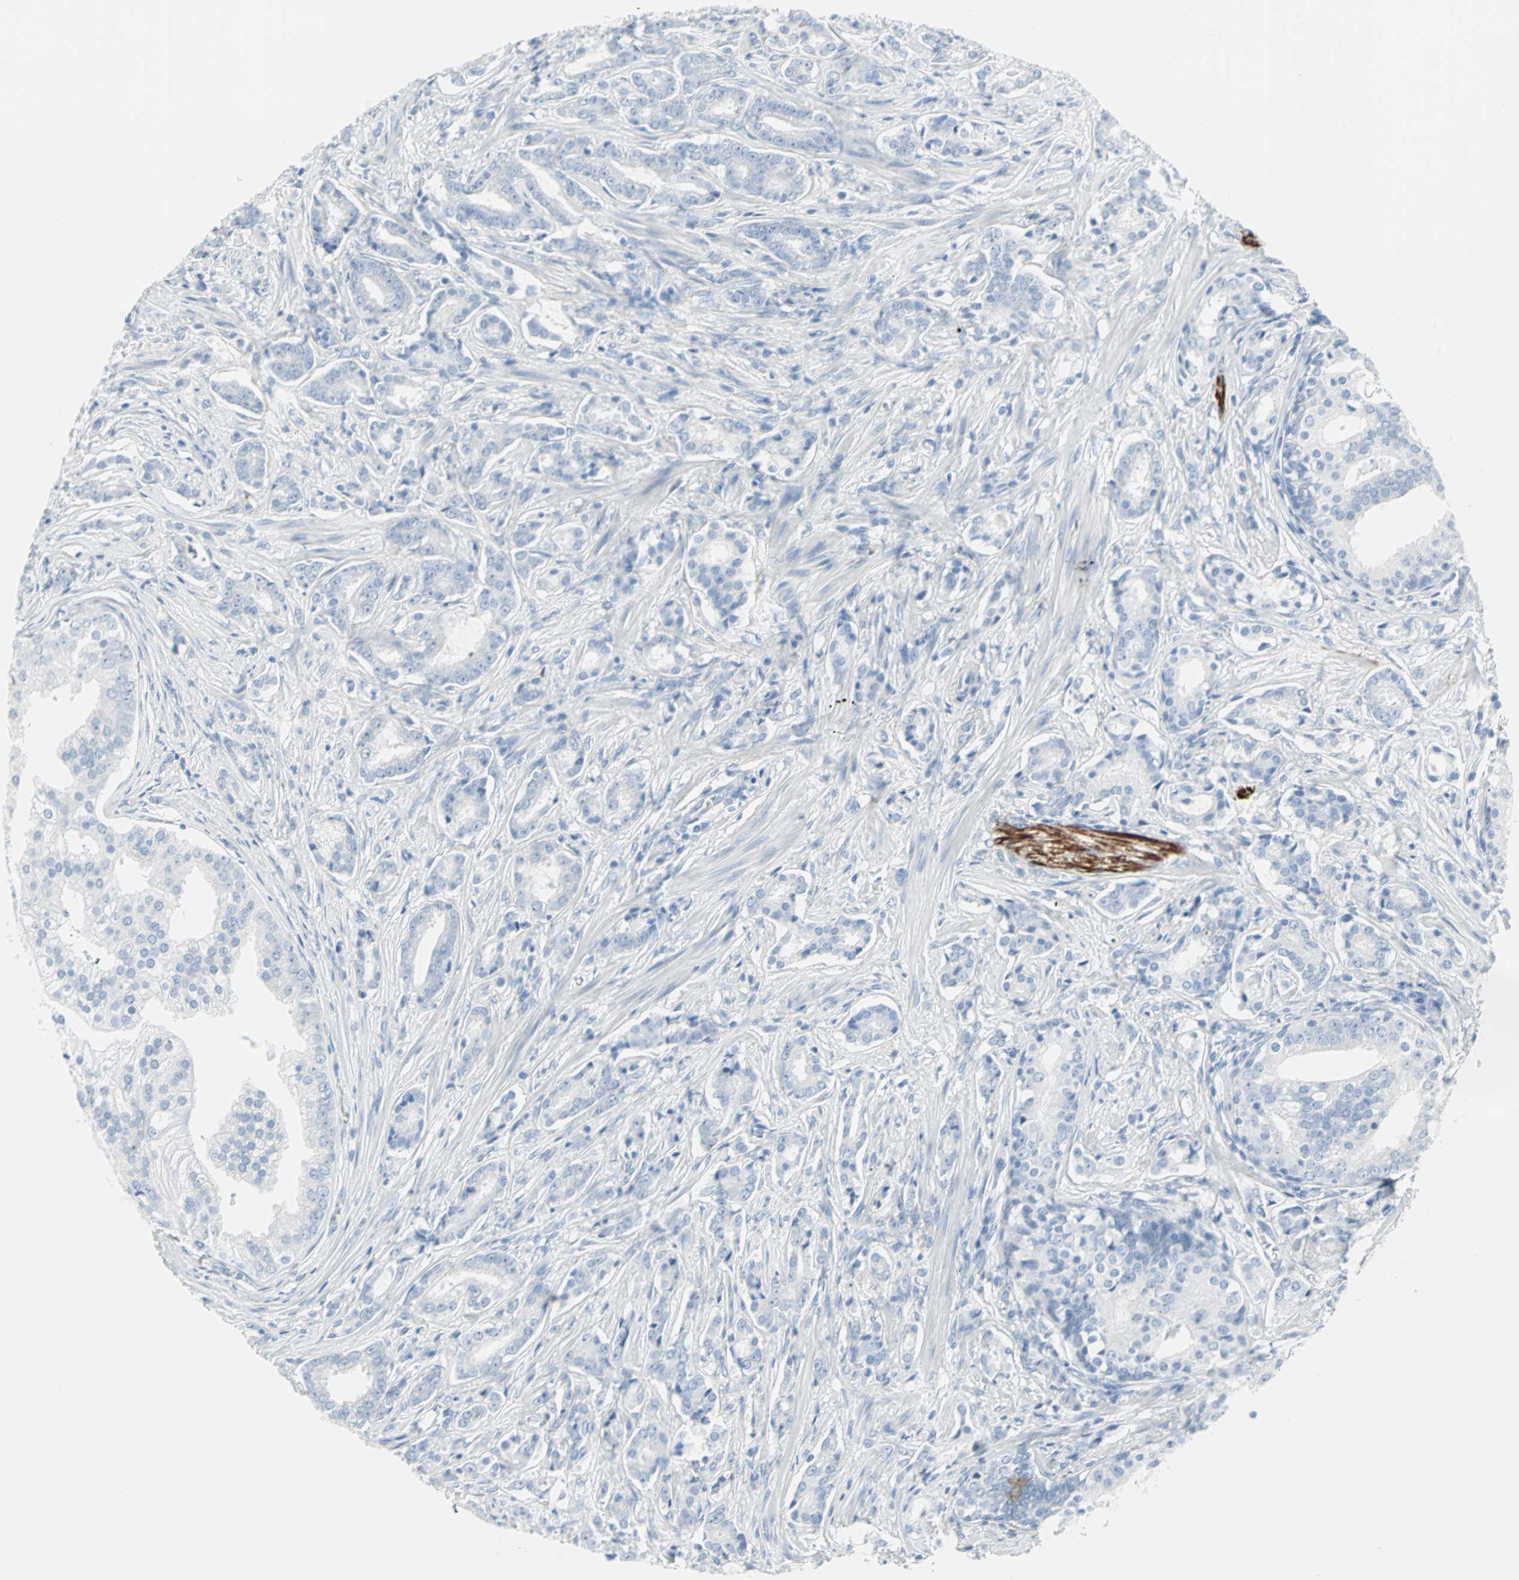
{"staining": {"intensity": "negative", "quantity": "none", "location": "none"}, "tissue": "prostate cancer", "cell_type": "Tumor cells", "image_type": "cancer", "snomed": [{"axis": "morphology", "description": "Adenocarcinoma, Low grade"}, {"axis": "topography", "description": "Prostate"}], "caption": "This is a image of IHC staining of prostate cancer, which shows no staining in tumor cells. (DAB immunohistochemistry (IHC) with hematoxylin counter stain).", "gene": "STX1A", "patient": {"sex": "male", "age": 58}}